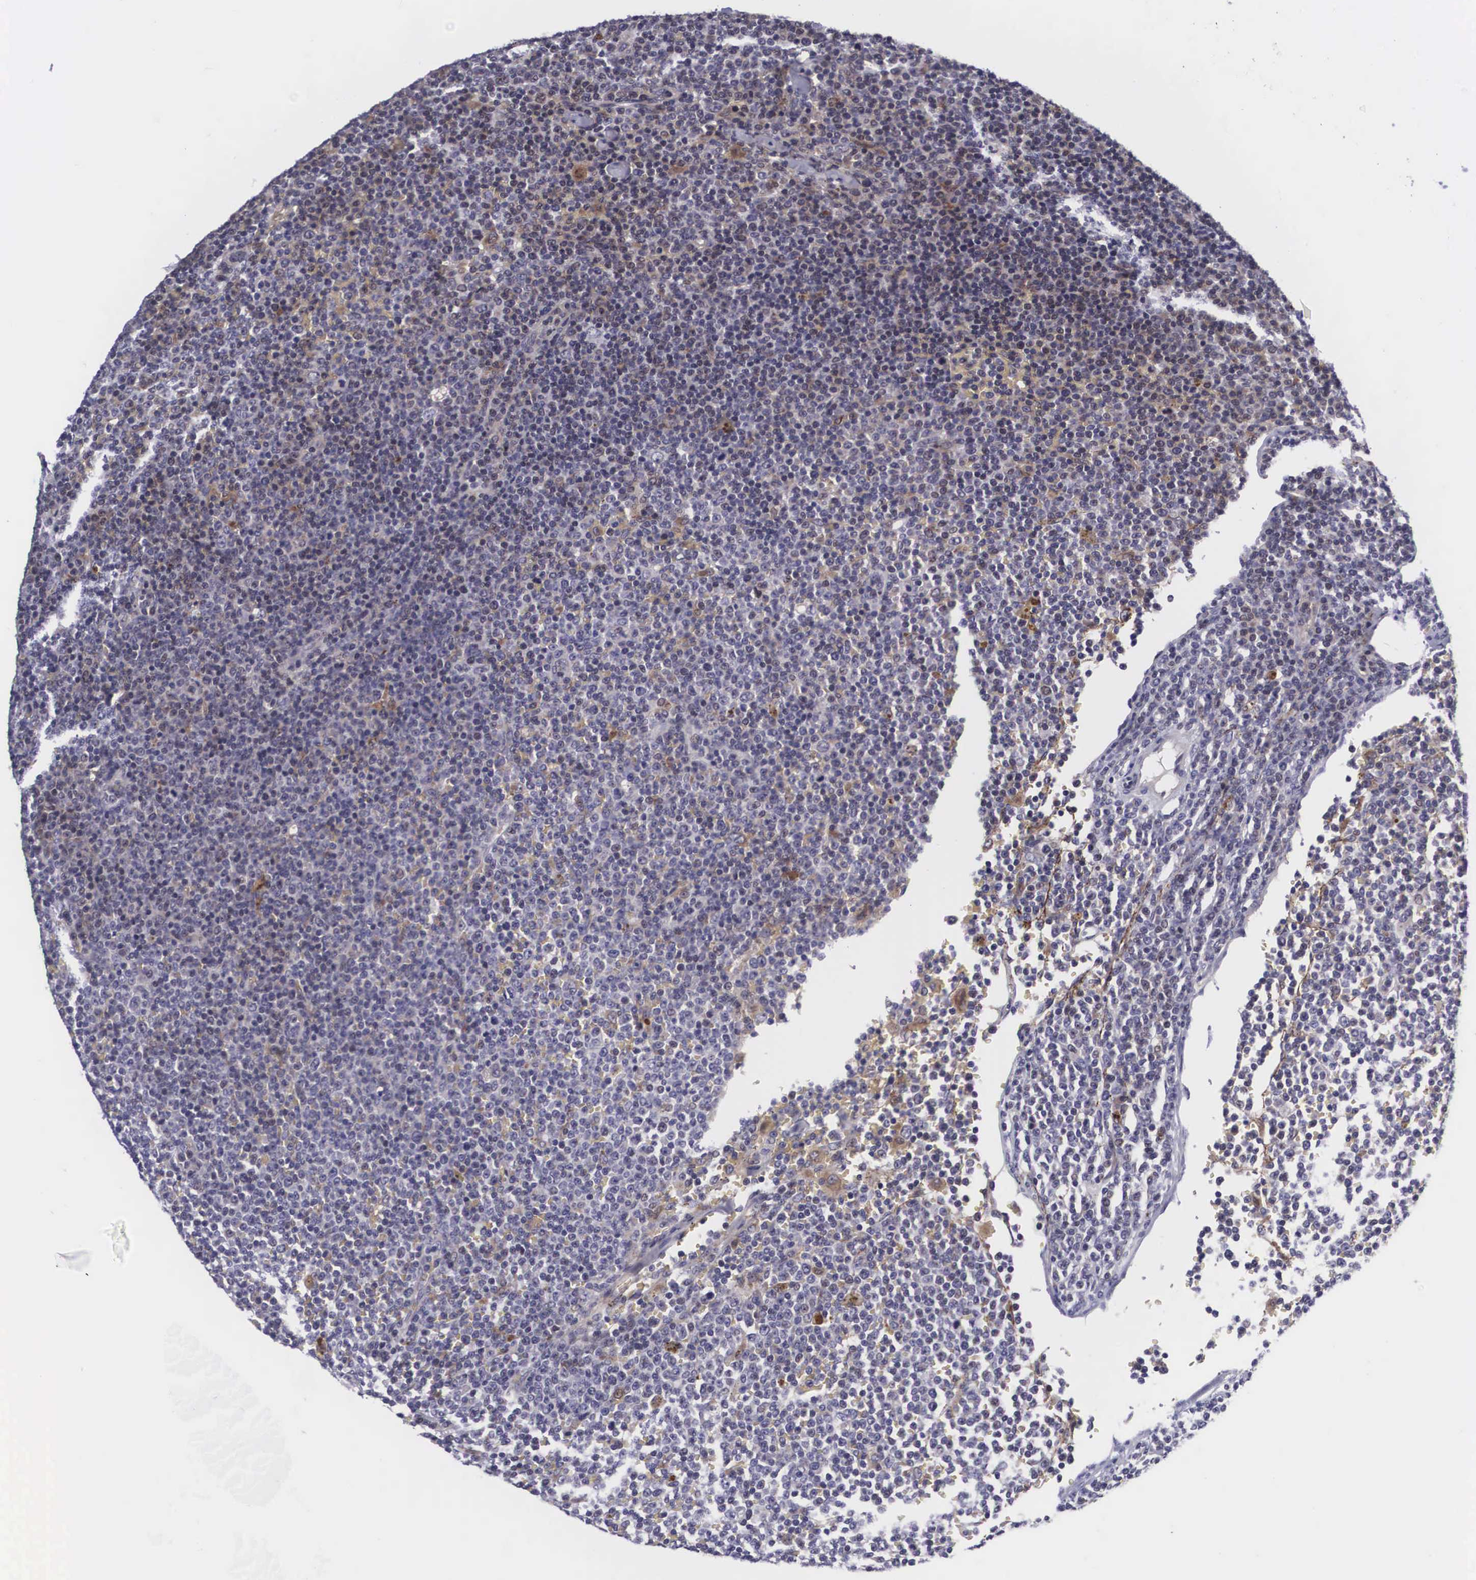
{"staining": {"intensity": "weak", "quantity": "25%-75%", "location": "cytoplasmic/membranous,nuclear"}, "tissue": "lymphoma", "cell_type": "Tumor cells", "image_type": "cancer", "snomed": [{"axis": "morphology", "description": "Malignant lymphoma, non-Hodgkin's type, Low grade"}, {"axis": "topography", "description": "Lymph node"}], "caption": "Human malignant lymphoma, non-Hodgkin's type (low-grade) stained for a protein (brown) displays weak cytoplasmic/membranous and nuclear positive expression in about 25%-75% of tumor cells.", "gene": "EMID1", "patient": {"sex": "male", "age": 50}}